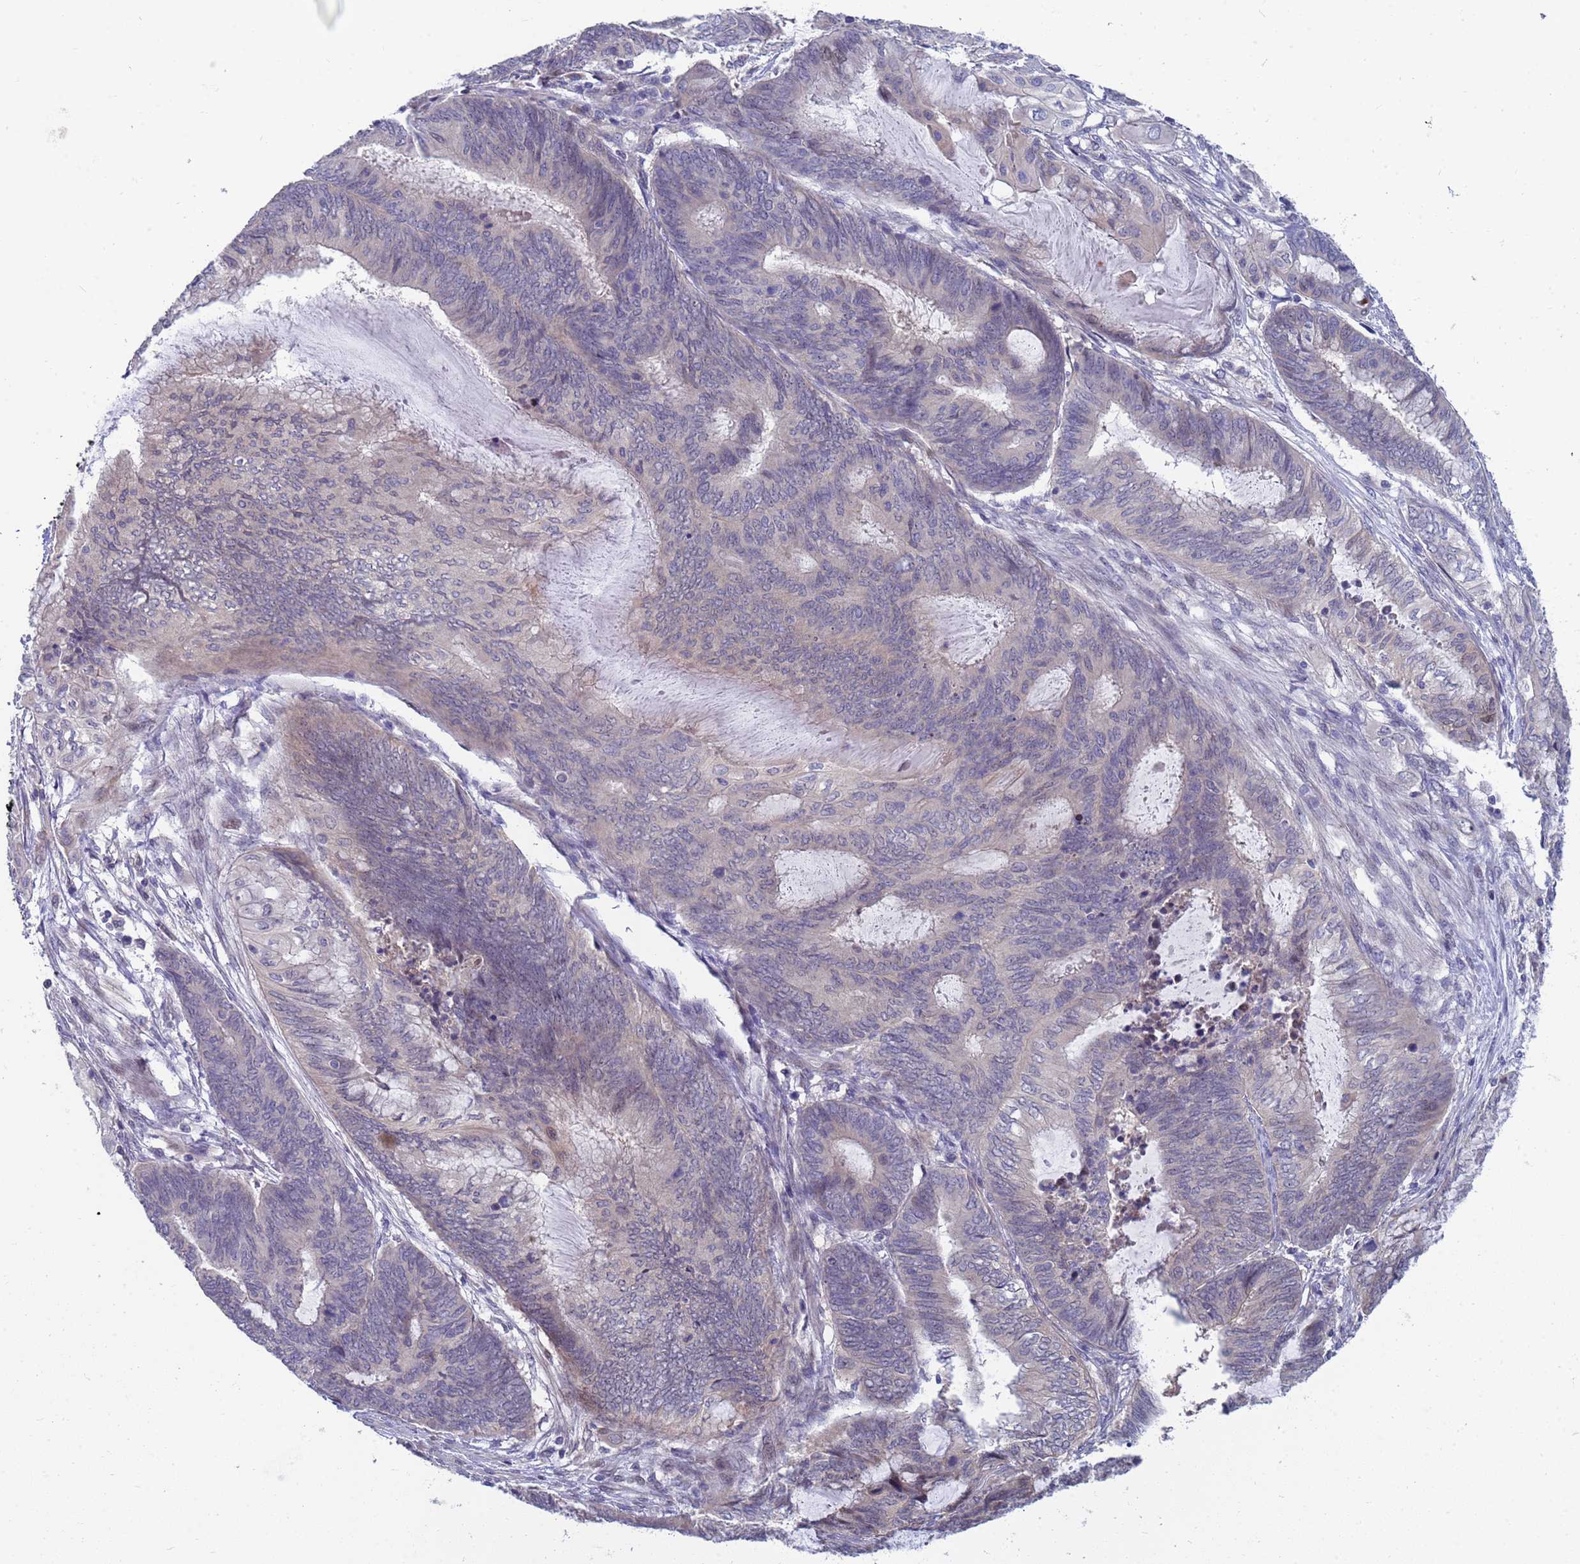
{"staining": {"intensity": "negative", "quantity": "none", "location": "none"}, "tissue": "endometrial cancer", "cell_type": "Tumor cells", "image_type": "cancer", "snomed": [{"axis": "morphology", "description": "Adenocarcinoma, NOS"}, {"axis": "topography", "description": "Uterus"}, {"axis": "topography", "description": "Endometrium"}], "caption": "The micrograph reveals no significant staining in tumor cells of adenocarcinoma (endometrial). Nuclei are stained in blue.", "gene": "ENOSF1", "patient": {"sex": "female", "age": 70}}